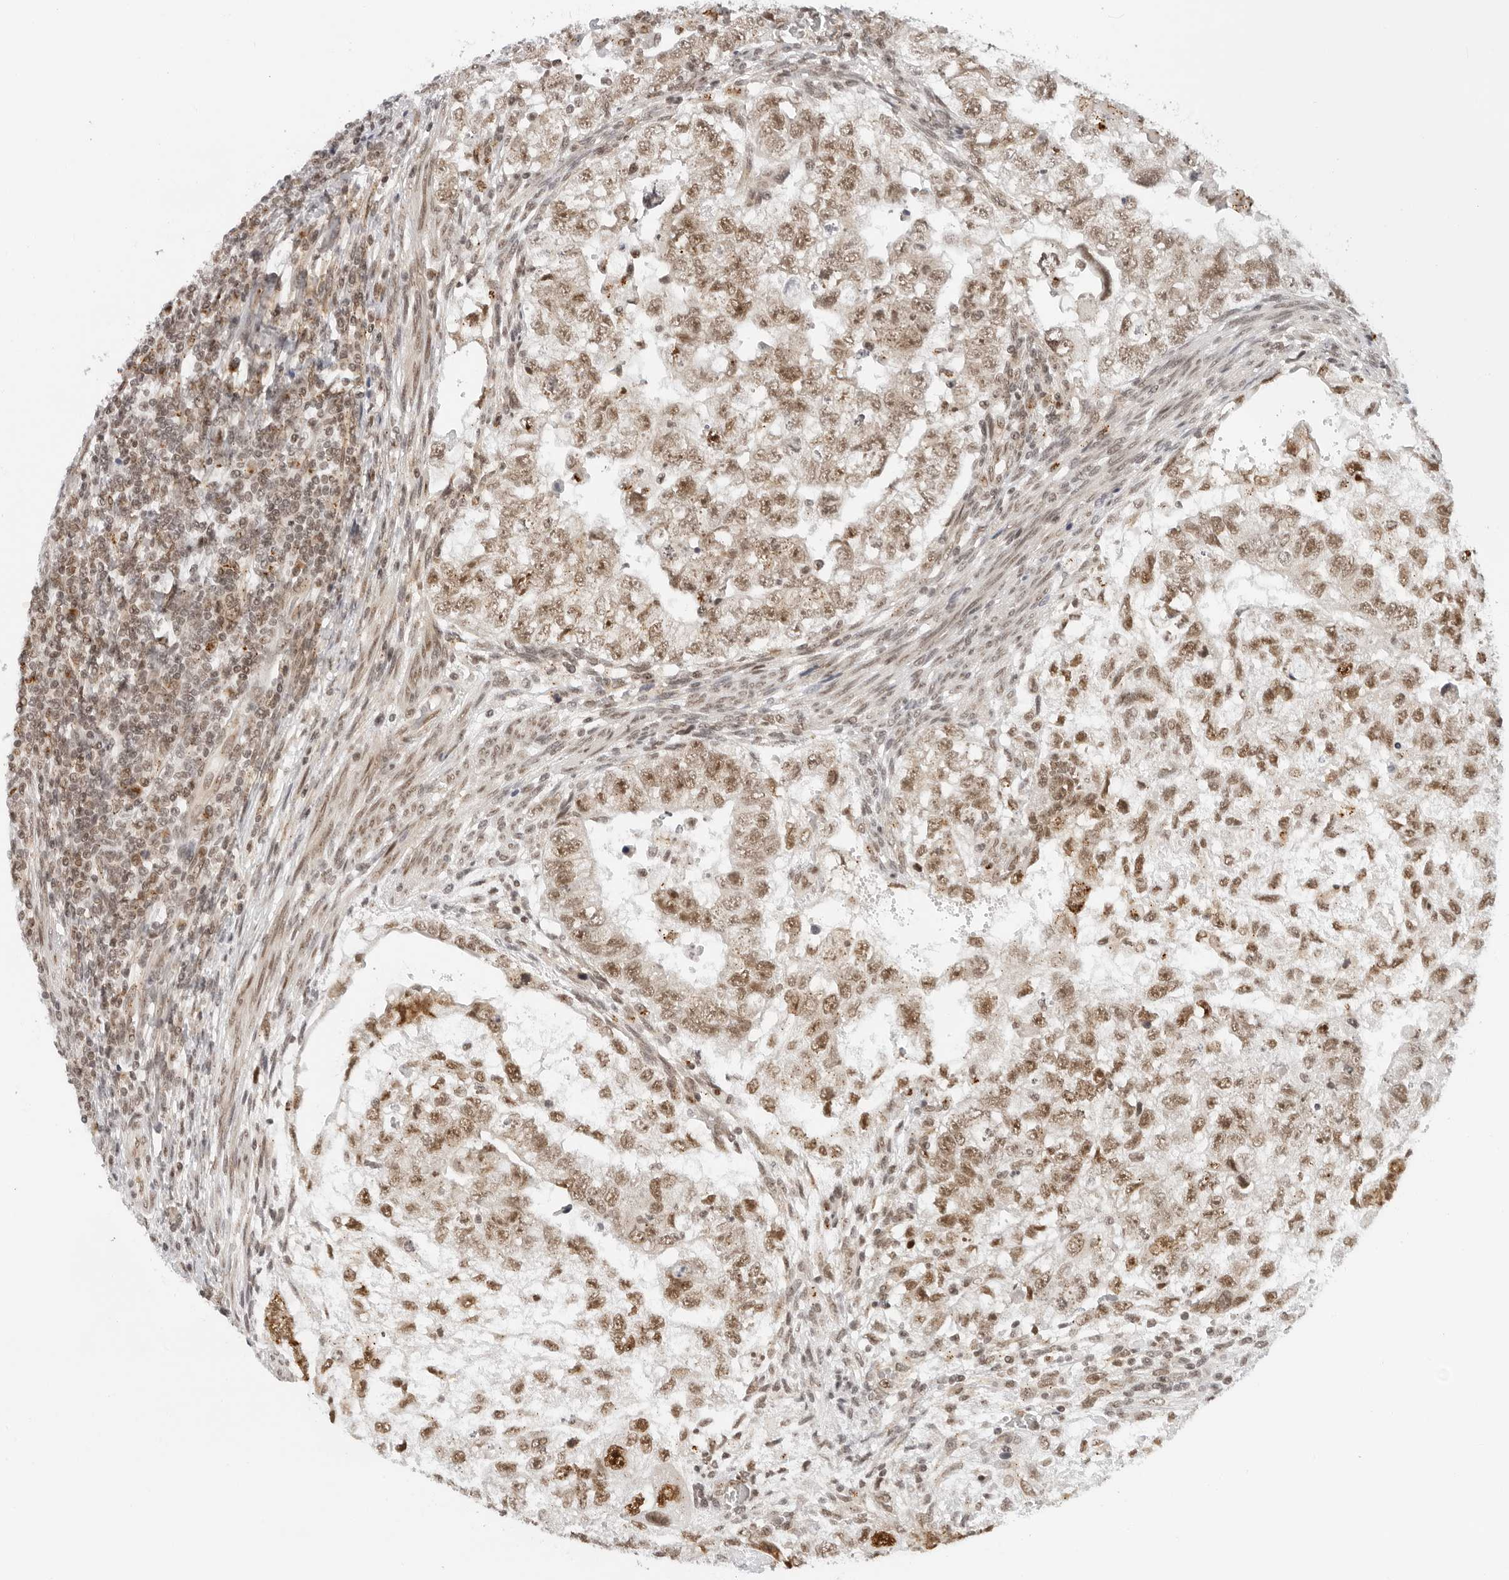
{"staining": {"intensity": "moderate", "quantity": ">75%", "location": "nuclear"}, "tissue": "testis cancer", "cell_type": "Tumor cells", "image_type": "cancer", "snomed": [{"axis": "morphology", "description": "Carcinoma, Embryonal, NOS"}, {"axis": "topography", "description": "Testis"}], "caption": "About >75% of tumor cells in human testis embryonal carcinoma exhibit moderate nuclear protein expression as visualized by brown immunohistochemical staining.", "gene": "TOX4", "patient": {"sex": "male", "age": 37}}